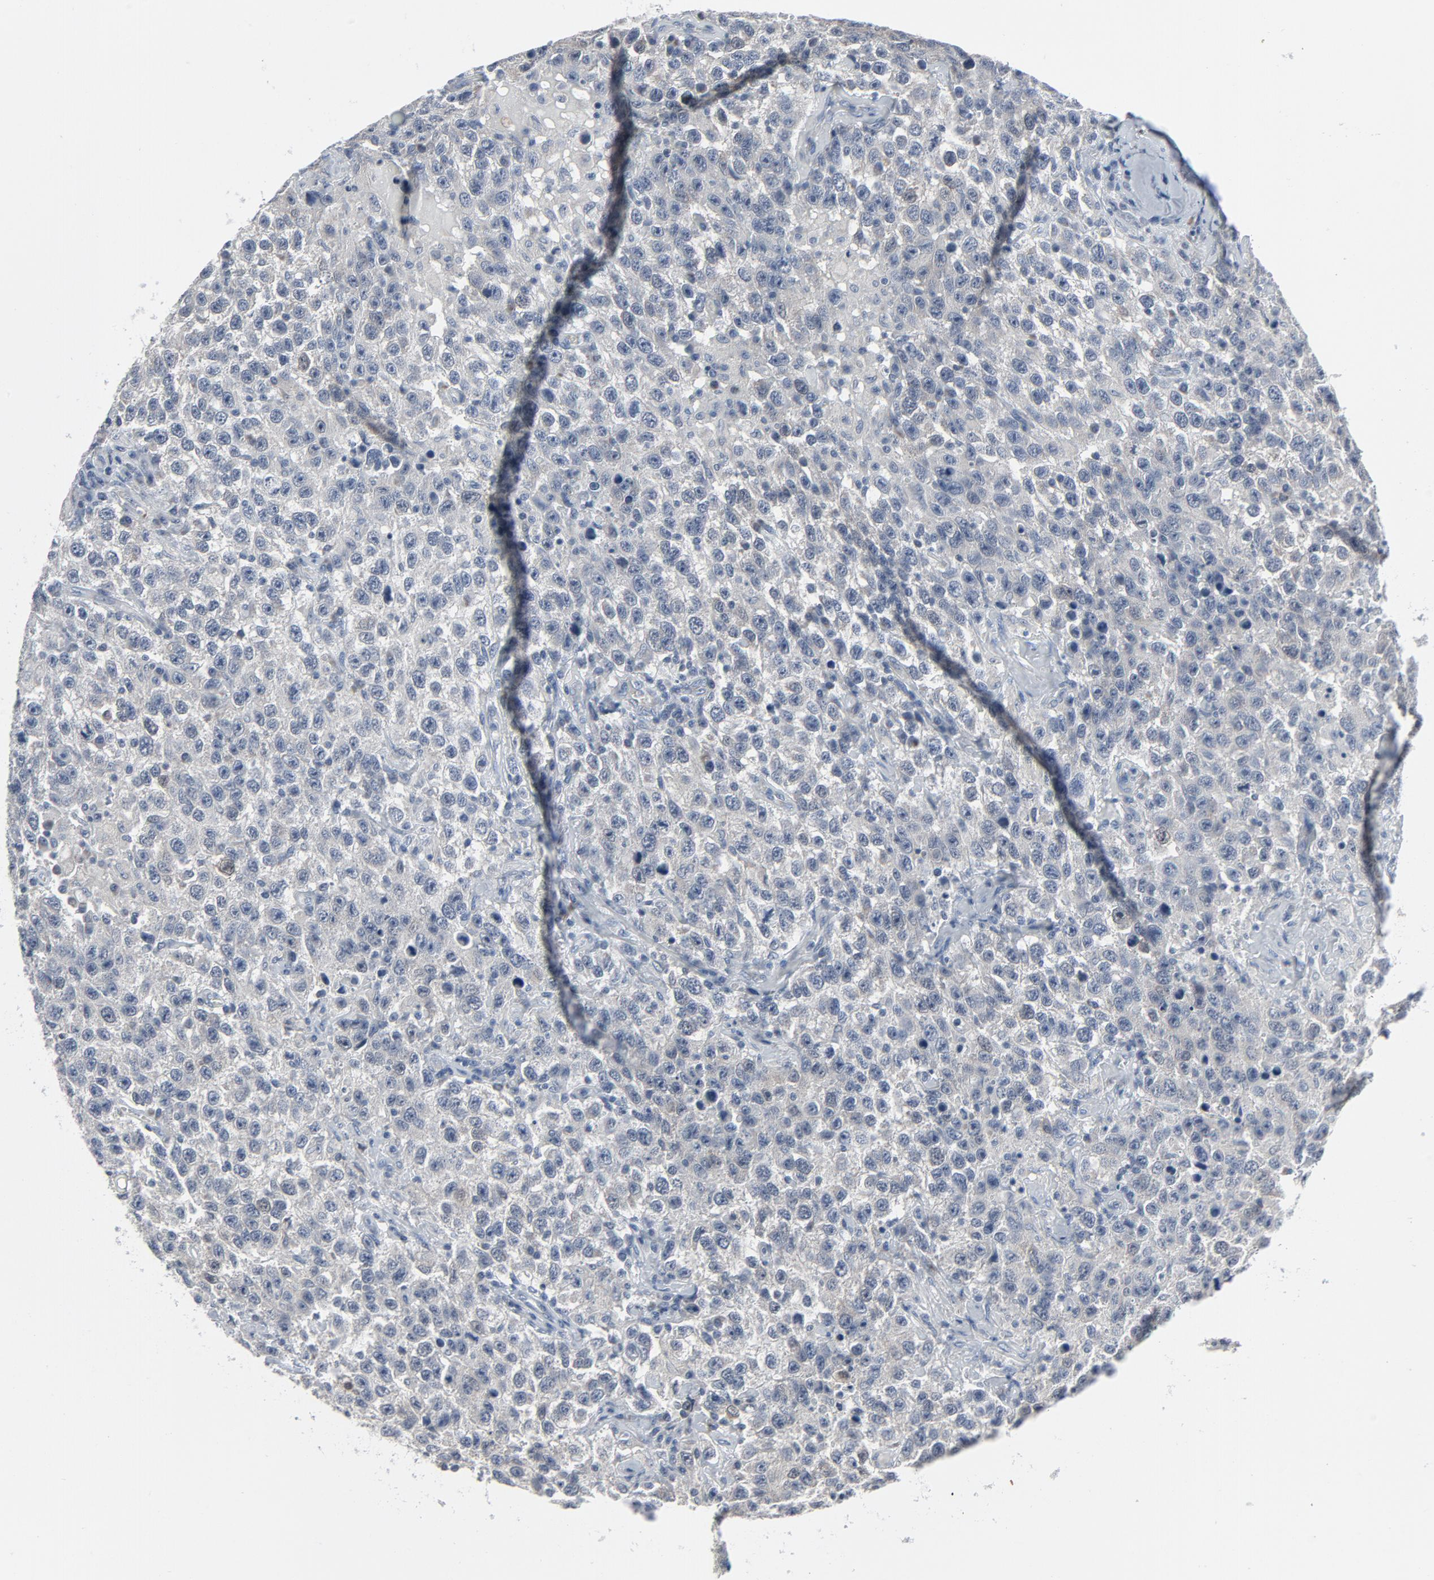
{"staining": {"intensity": "negative", "quantity": "none", "location": "none"}, "tissue": "testis cancer", "cell_type": "Tumor cells", "image_type": "cancer", "snomed": [{"axis": "morphology", "description": "Seminoma, NOS"}, {"axis": "topography", "description": "Testis"}], "caption": "This is an IHC image of testis cancer. There is no staining in tumor cells.", "gene": "GPX2", "patient": {"sex": "male", "age": 41}}